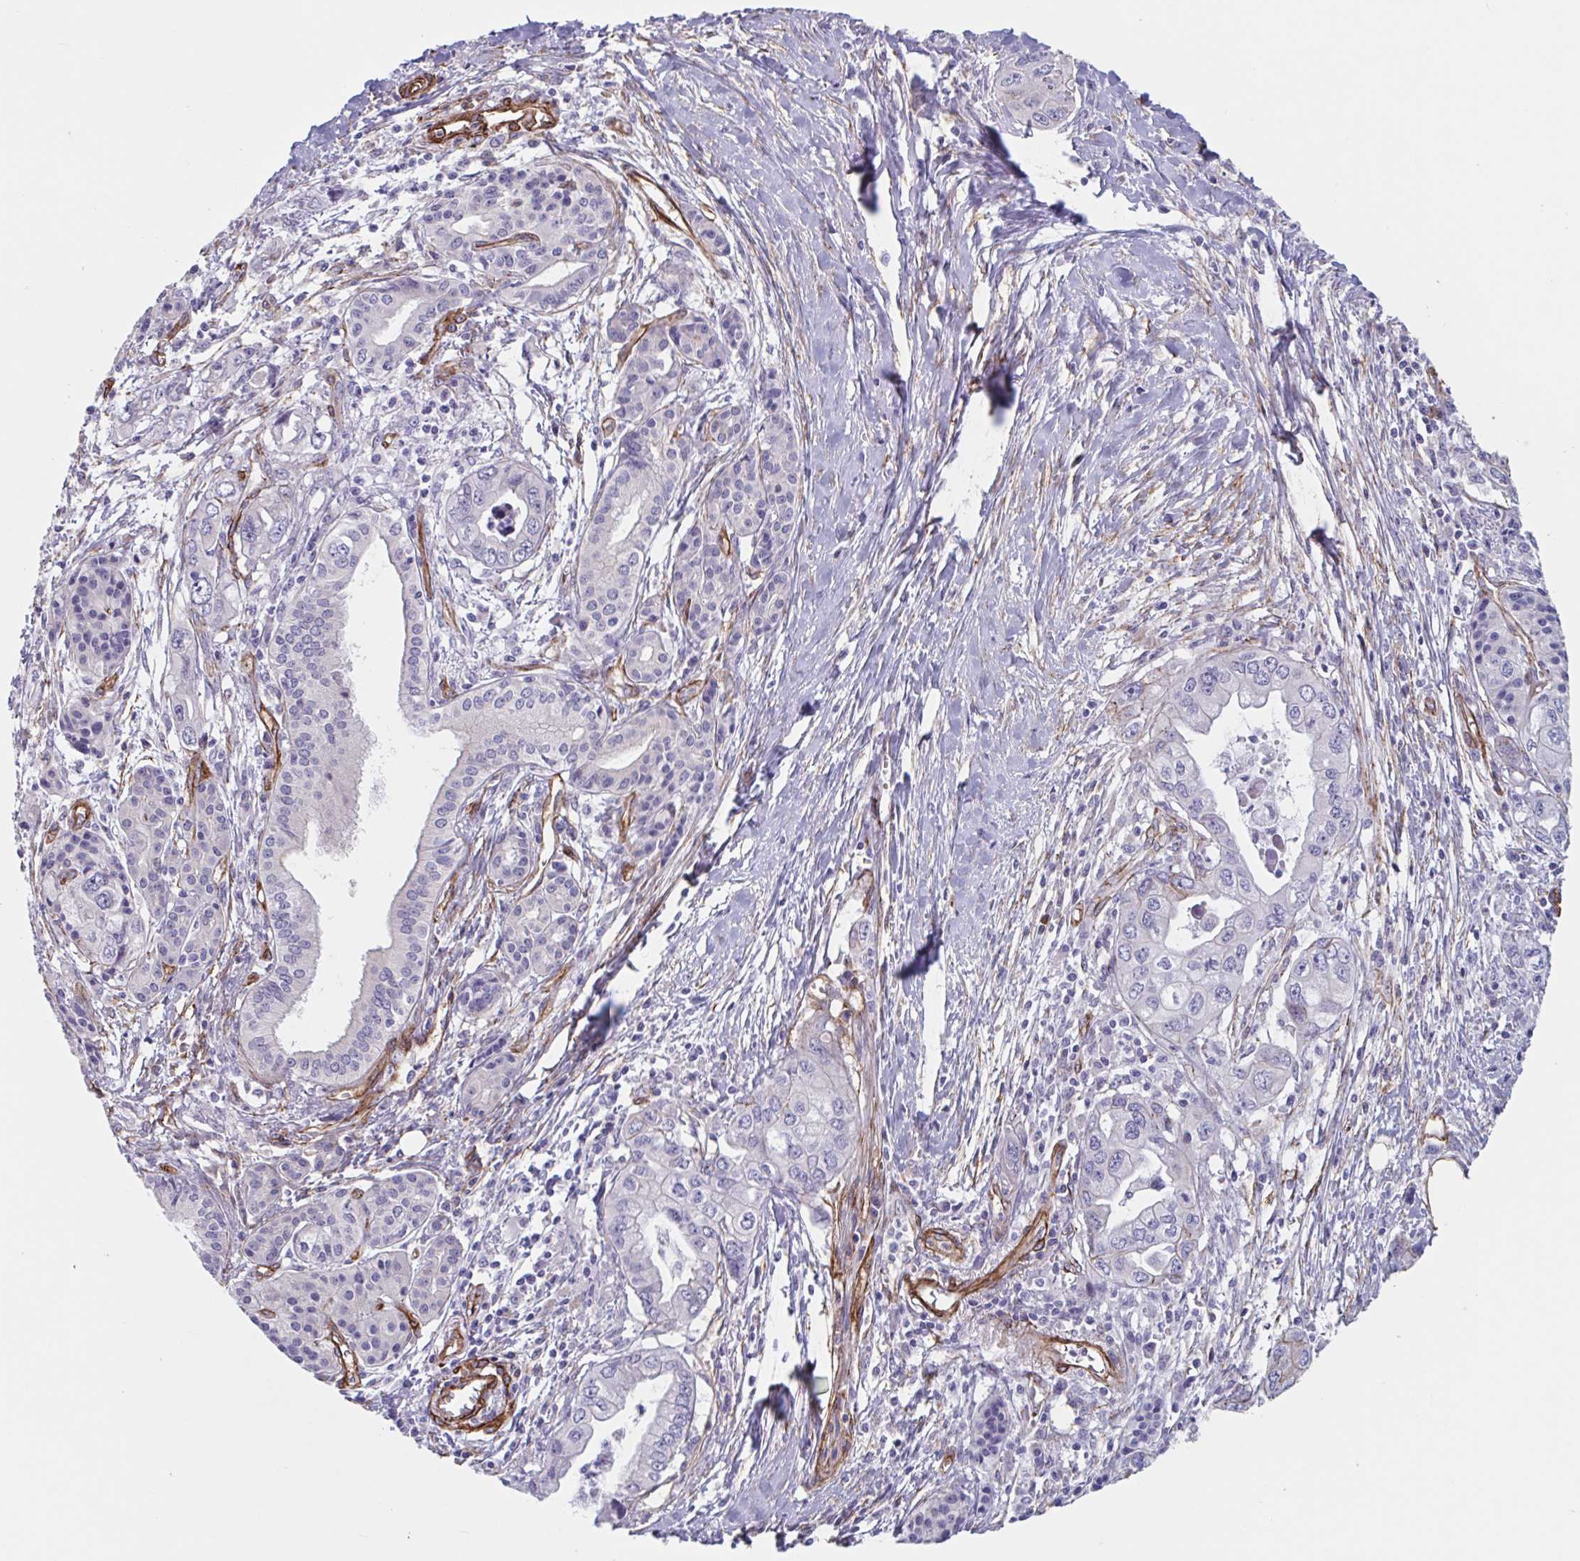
{"staining": {"intensity": "negative", "quantity": "none", "location": "none"}, "tissue": "pancreatic cancer", "cell_type": "Tumor cells", "image_type": "cancer", "snomed": [{"axis": "morphology", "description": "Adenocarcinoma, NOS"}, {"axis": "topography", "description": "Pancreas"}], "caption": "The micrograph reveals no staining of tumor cells in adenocarcinoma (pancreatic).", "gene": "CITED4", "patient": {"sex": "male", "age": 68}}